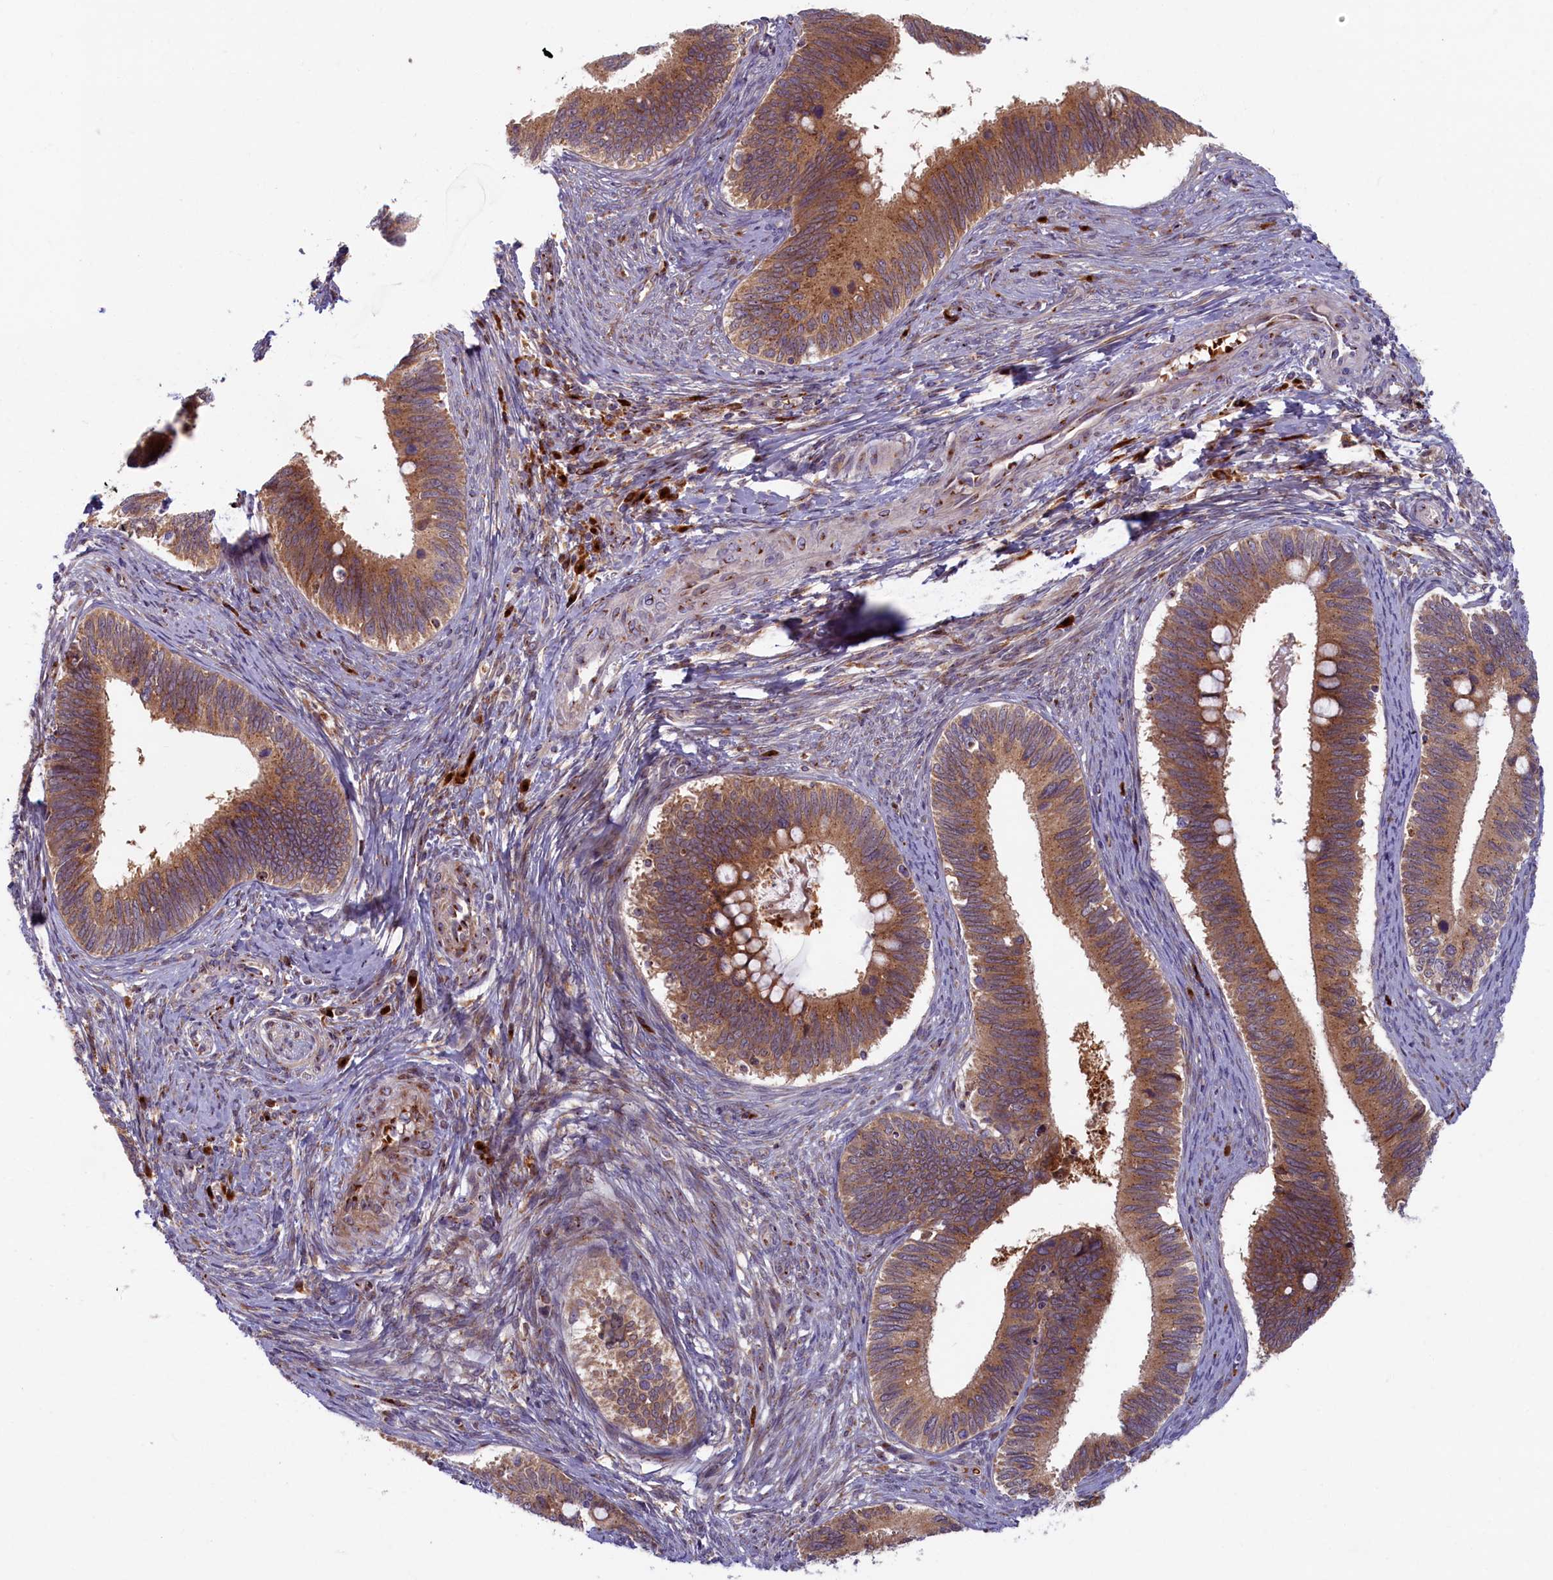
{"staining": {"intensity": "moderate", "quantity": ">75%", "location": "cytoplasmic/membranous"}, "tissue": "cervical cancer", "cell_type": "Tumor cells", "image_type": "cancer", "snomed": [{"axis": "morphology", "description": "Adenocarcinoma, NOS"}, {"axis": "topography", "description": "Cervix"}], "caption": "High-power microscopy captured an IHC image of adenocarcinoma (cervical), revealing moderate cytoplasmic/membranous staining in about >75% of tumor cells. (Brightfield microscopy of DAB IHC at high magnification).", "gene": "BLVRB", "patient": {"sex": "female", "age": 42}}